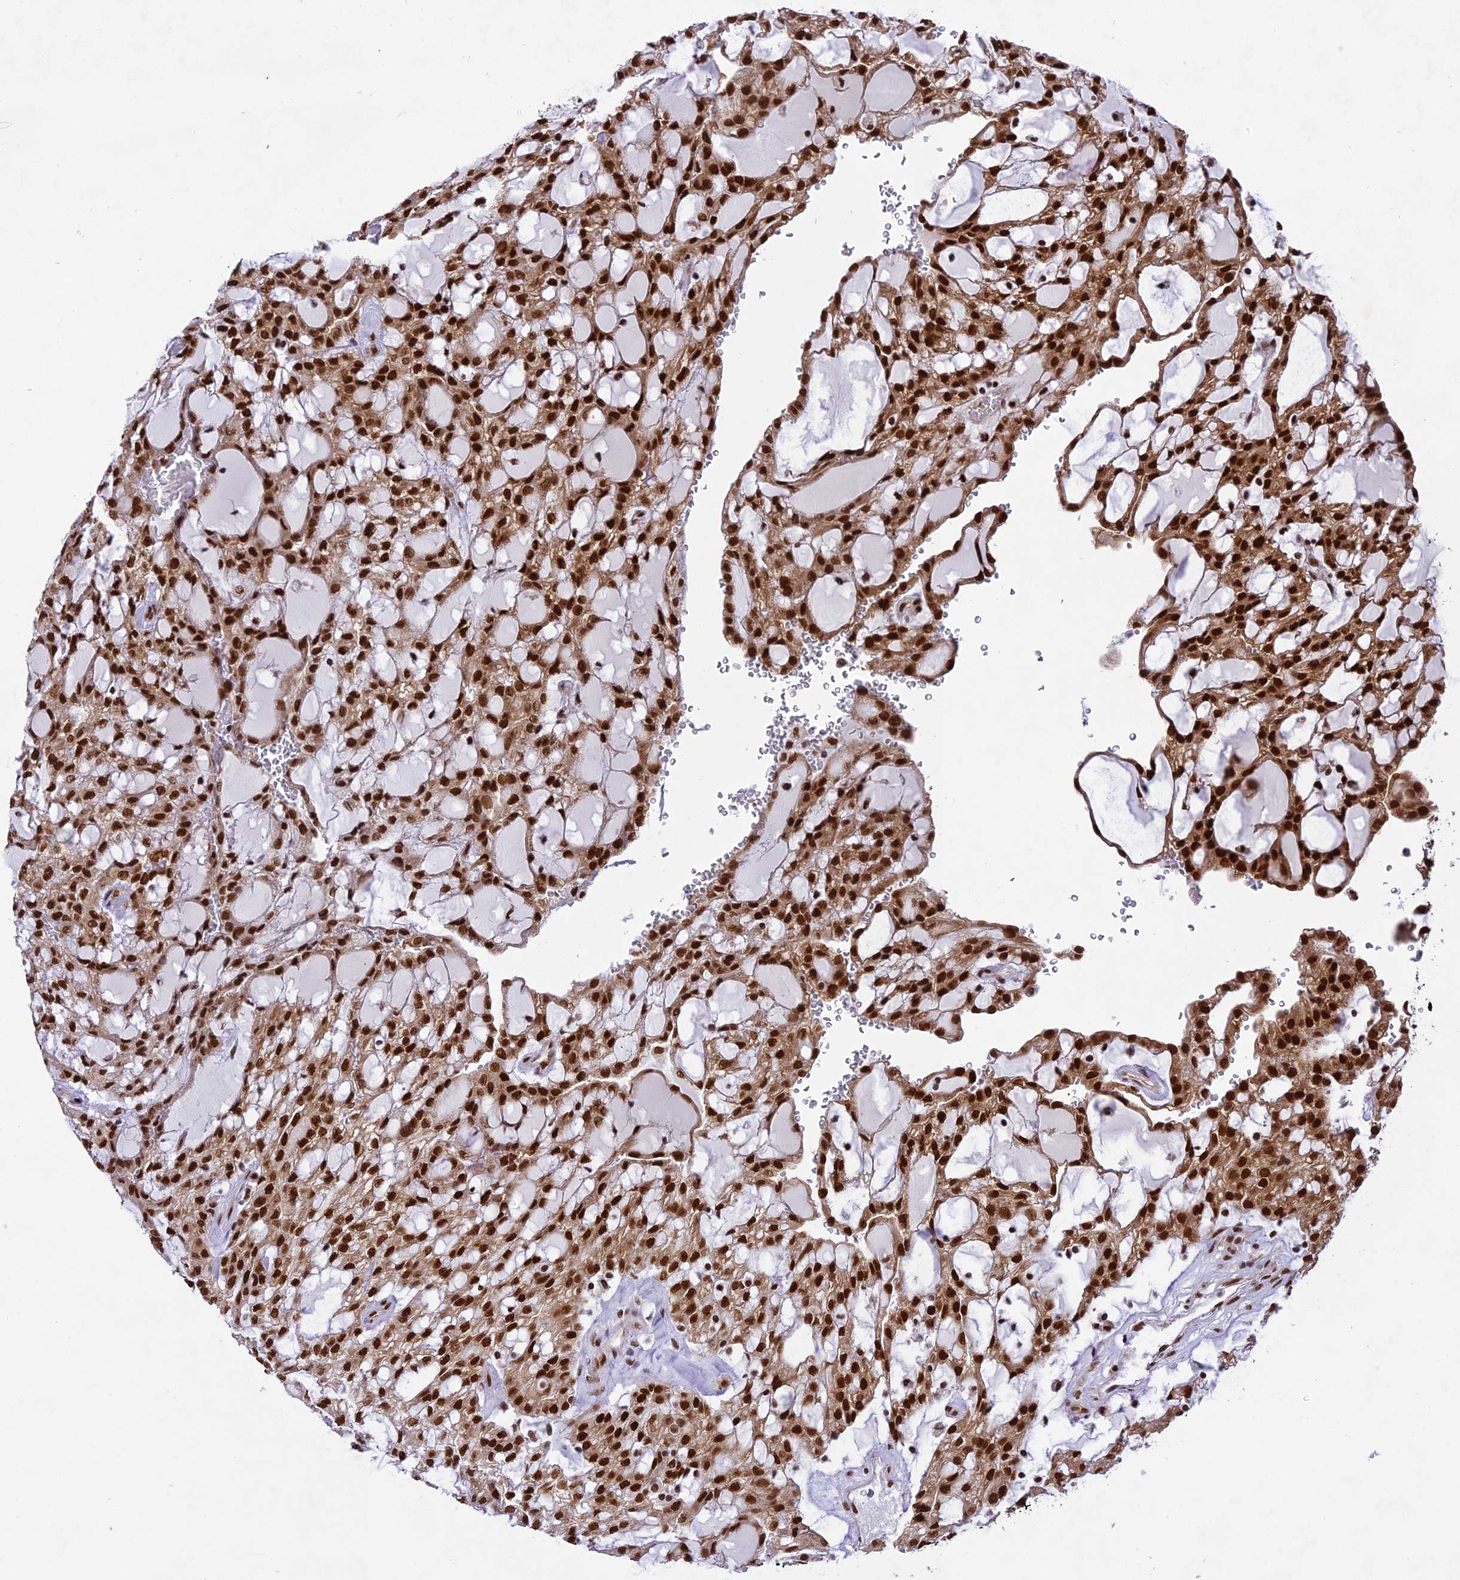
{"staining": {"intensity": "strong", "quantity": ">75%", "location": "nuclear"}, "tissue": "renal cancer", "cell_type": "Tumor cells", "image_type": "cancer", "snomed": [{"axis": "morphology", "description": "Adenocarcinoma, NOS"}, {"axis": "topography", "description": "Kidney"}], "caption": "A brown stain shows strong nuclear expression of a protein in human renal cancer tumor cells.", "gene": "DDX1", "patient": {"sex": "male", "age": 63}}